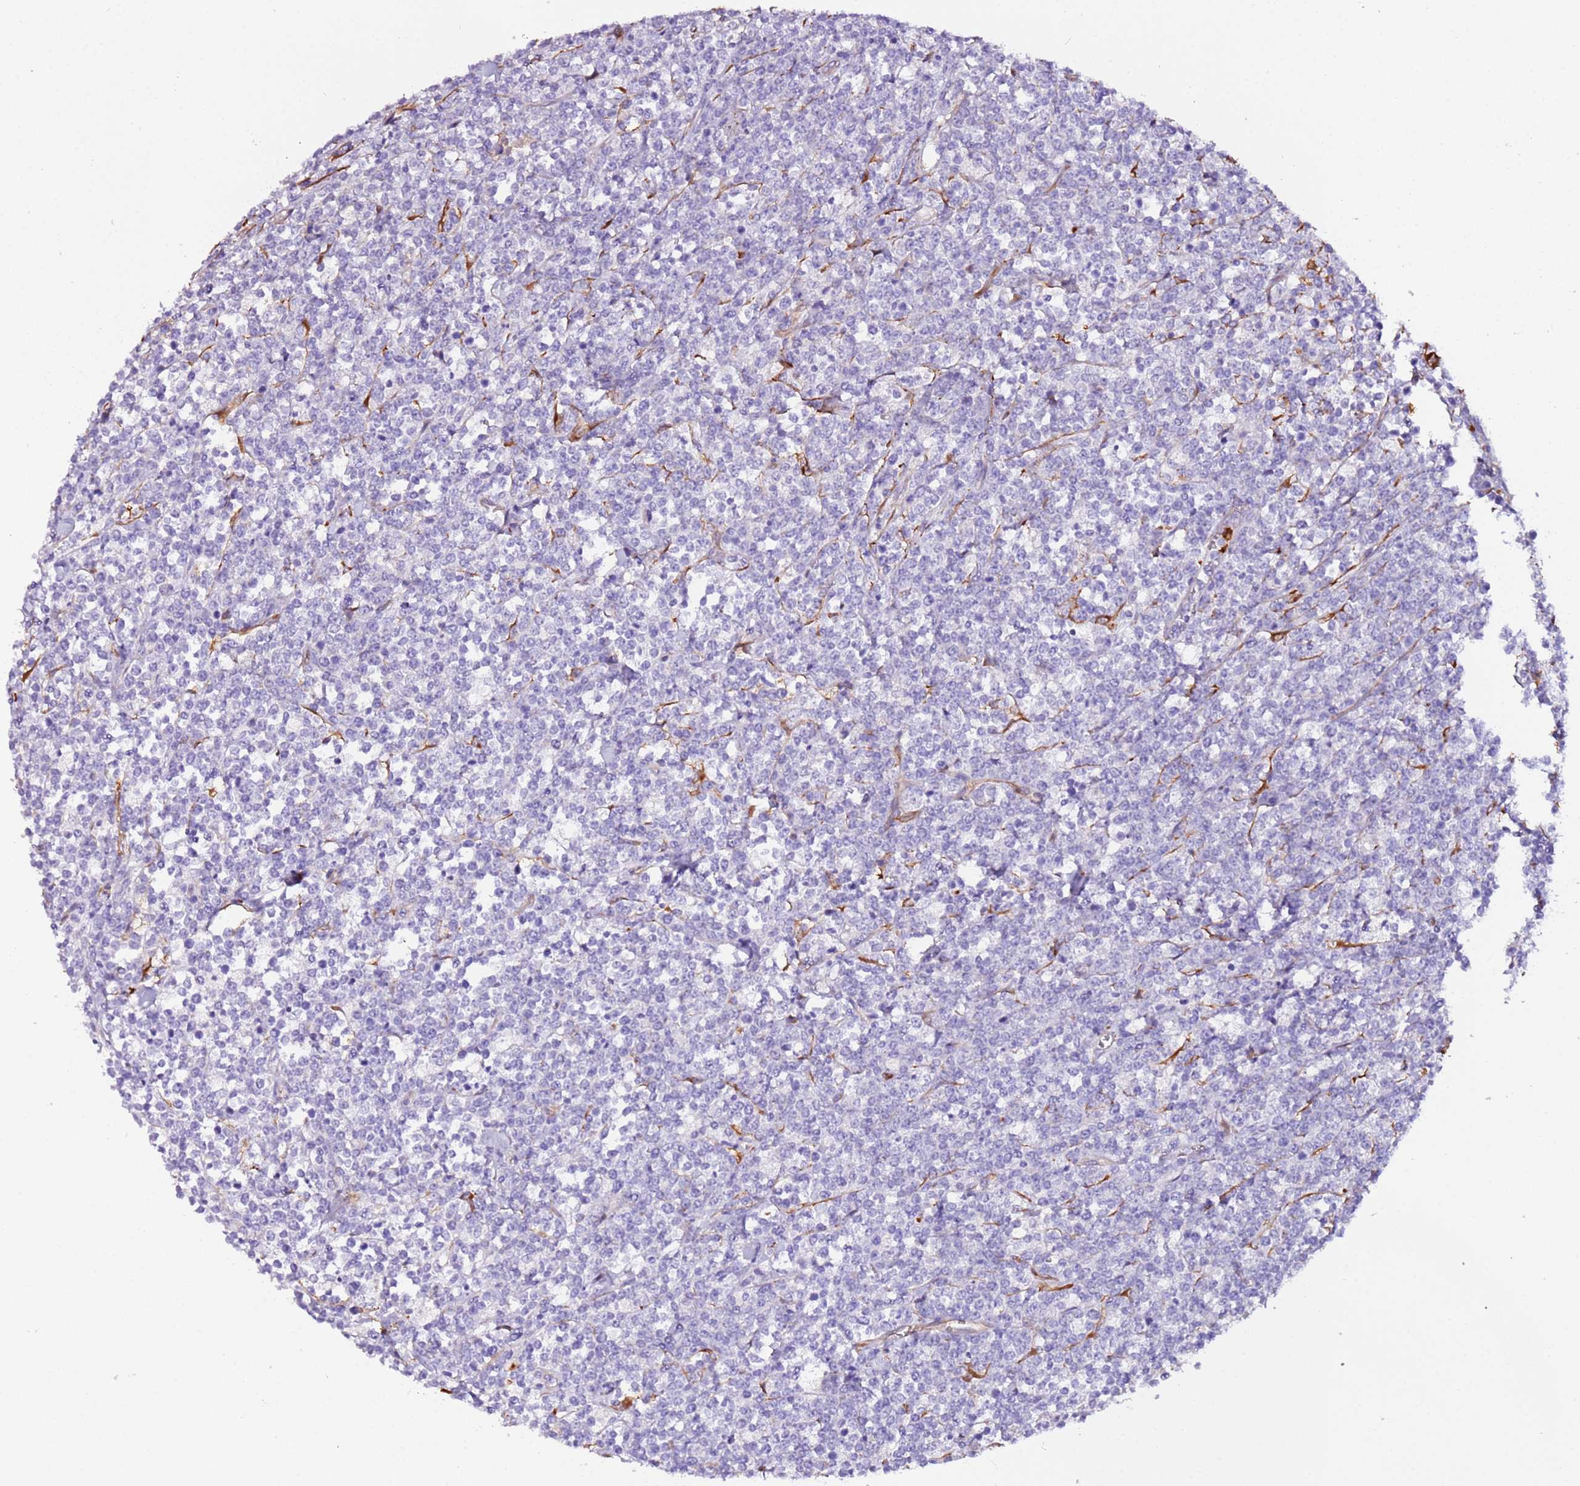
{"staining": {"intensity": "negative", "quantity": "none", "location": "none"}, "tissue": "lymphoma", "cell_type": "Tumor cells", "image_type": "cancer", "snomed": [{"axis": "morphology", "description": "Malignant lymphoma, non-Hodgkin's type, High grade"}, {"axis": "topography", "description": "Small intestine"}], "caption": "Tumor cells are negative for brown protein staining in lymphoma.", "gene": "FAM174C", "patient": {"sex": "male", "age": 8}}